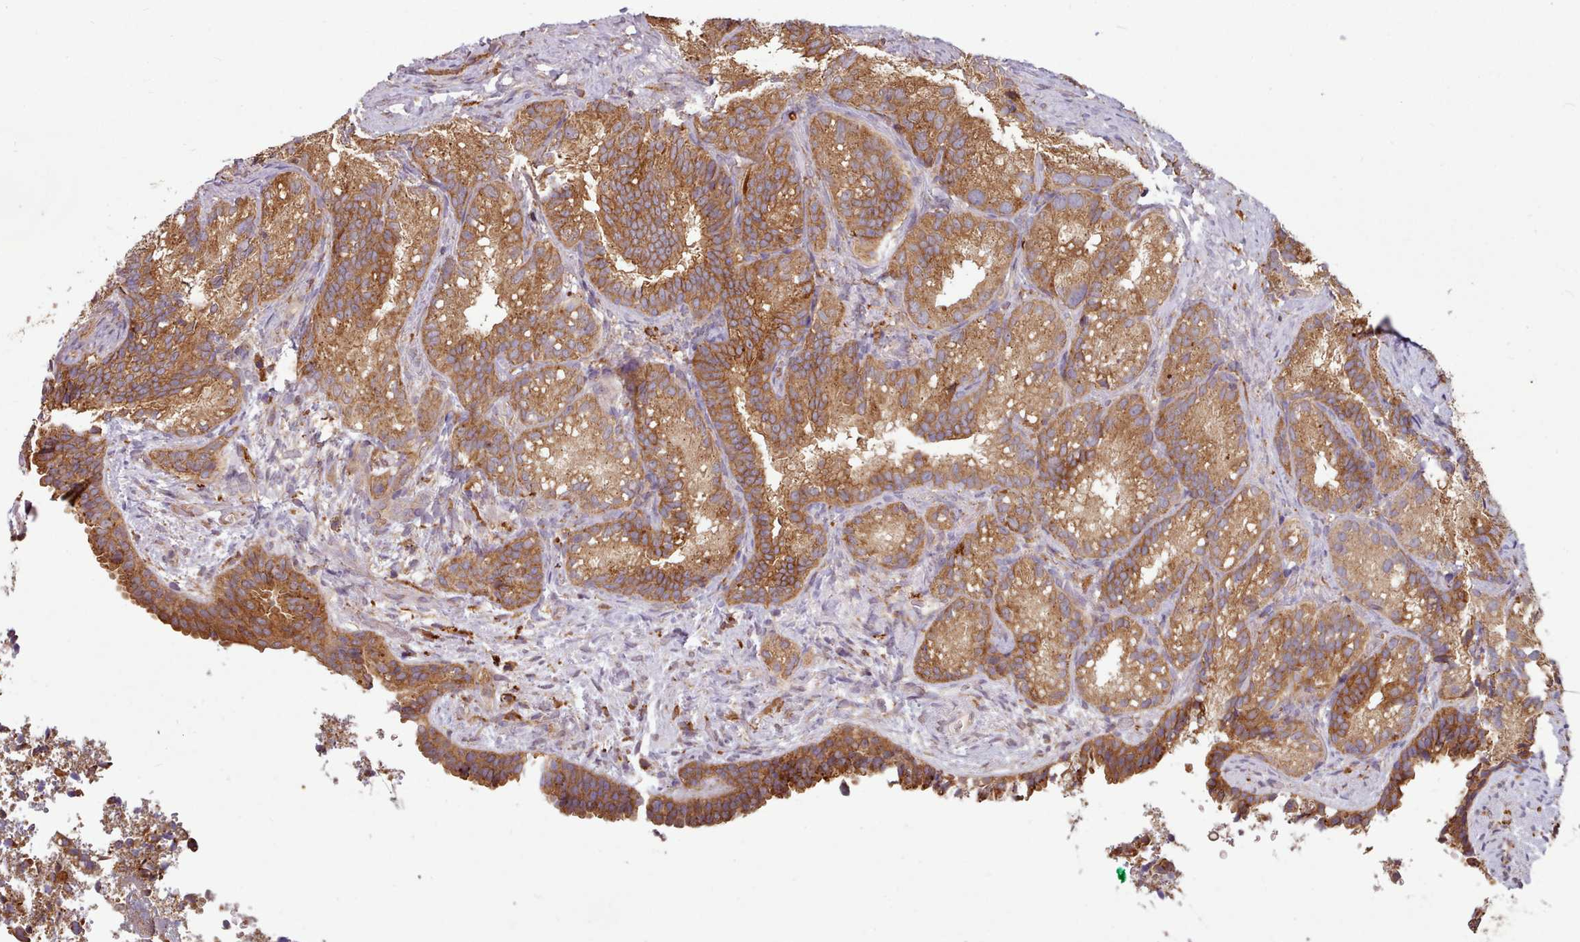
{"staining": {"intensity": "moderate", "quantity": ">75%", "location": "cytoplasmic/membranous"}, "tissue": "seminal vesicle", "cell_type": "Glandular cells", "image_type": "normal", "snomed": [{"axis": "morphology", "description": "Normal tissue, NOS"}, {"axis": "topography", "description": "Seminal veicle"}], "caption": "Seminal vesicle stained with DAB (3,3'-diaminobenzidine) IHC exhibits medium levels of moderate cytoplasmic/membranous positivity in about >75% of glandular cells.", "gene": "CRYBG1", "patient": {"sex": "male", "age": 58}}